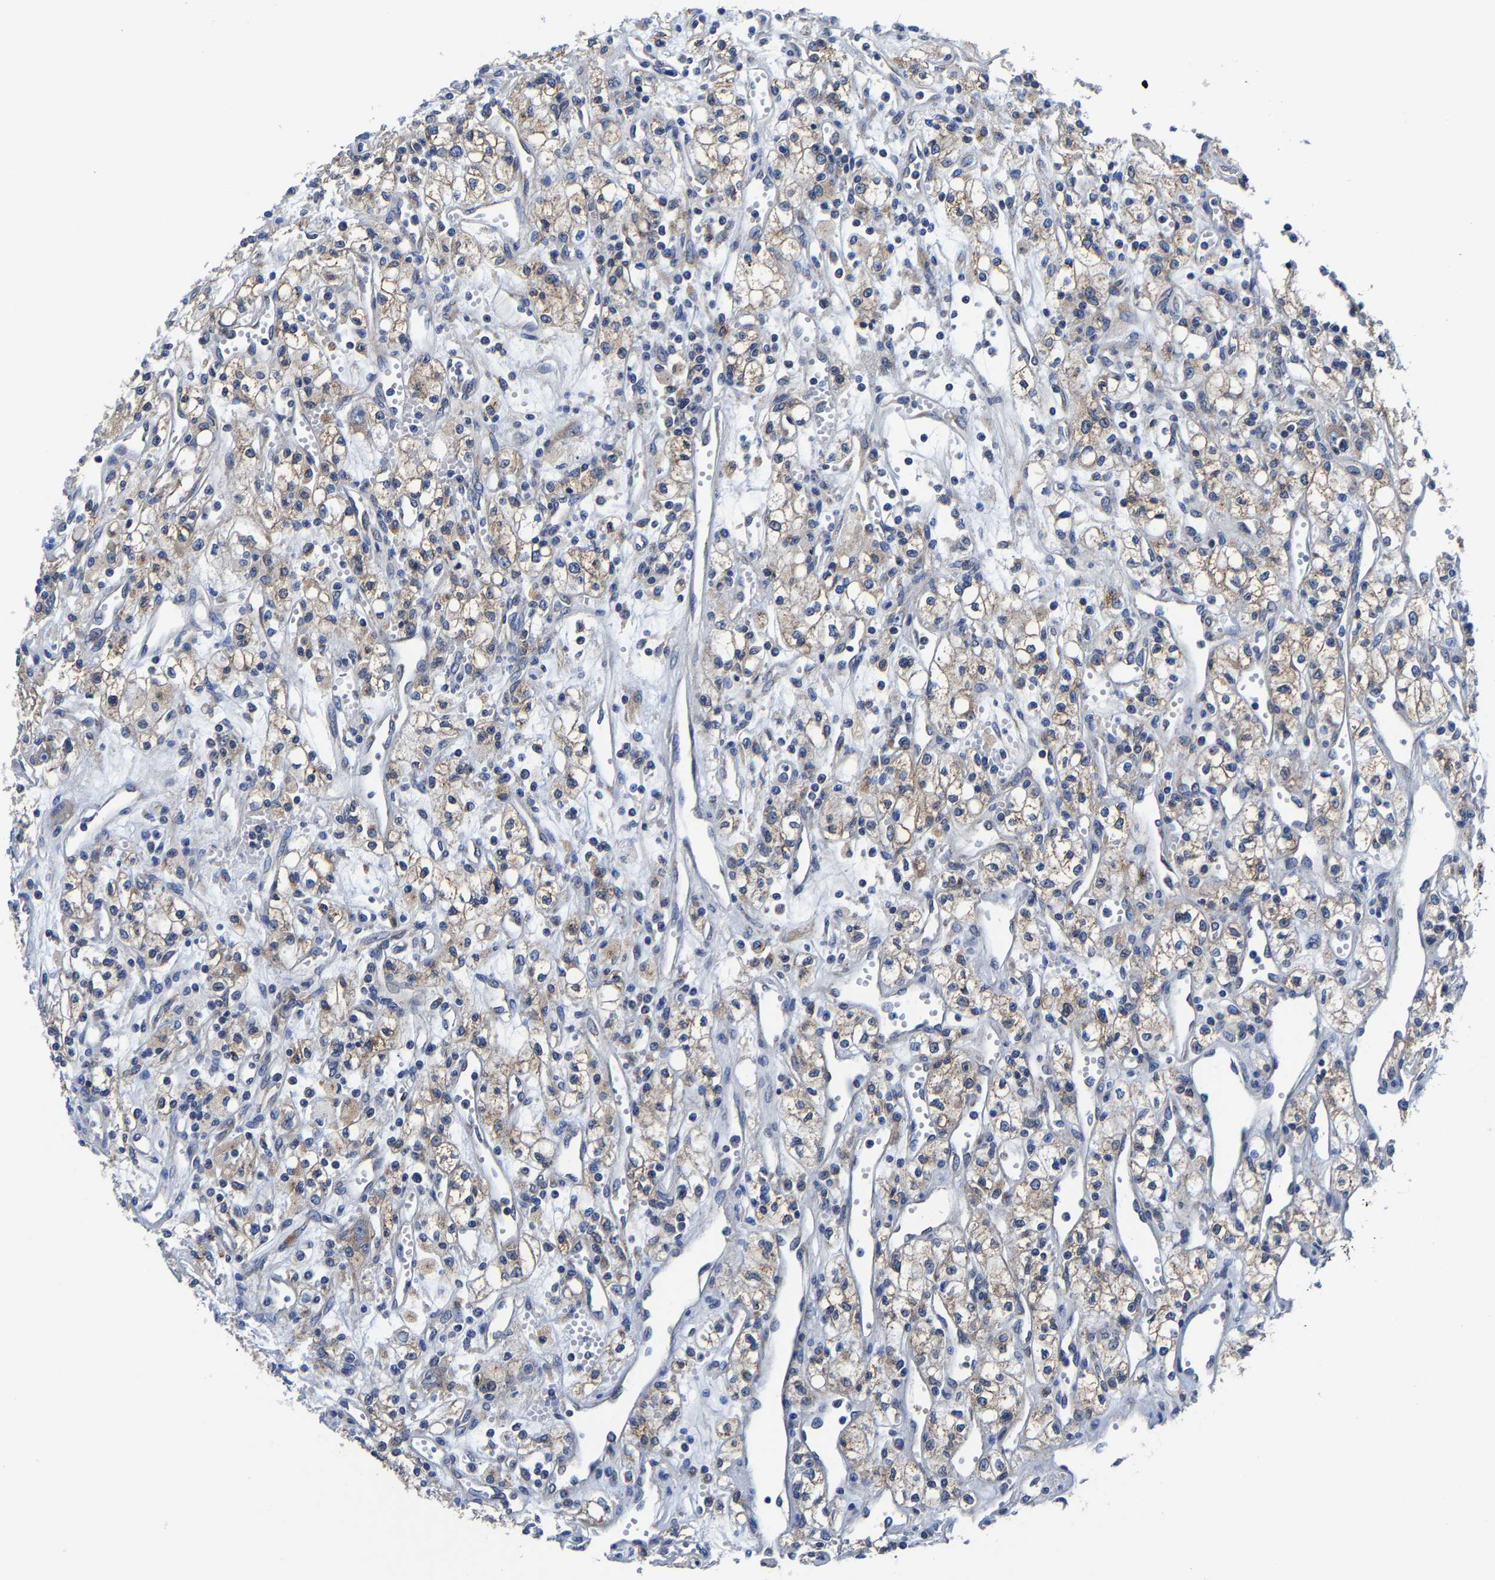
{"staining": {"intensity": "weak", "quantity": ">75%", "location": "cytoplasmic/membranous"}, "tissue": "renal cancer", "cell_type": "Tumor cells", "image_type": "cancer", "snomed": [{"axis": "morphology", "description": "Adenocarcinoma, NOS"}, {"axis": "topography", "description": "Kidney"}], "caption": "IHC histopathology image of neoplastic tissue: human renal adenocarcinoma stained using immunohistochemistry exhibits low levels of weak protein expression localized specifically in the cytoplasmic/membranous of tumor cells, appearing as a cytoplasmic/membranous brown color.", "gene": "EBAG9", "patient": {"sex": "male", "age": 59}}